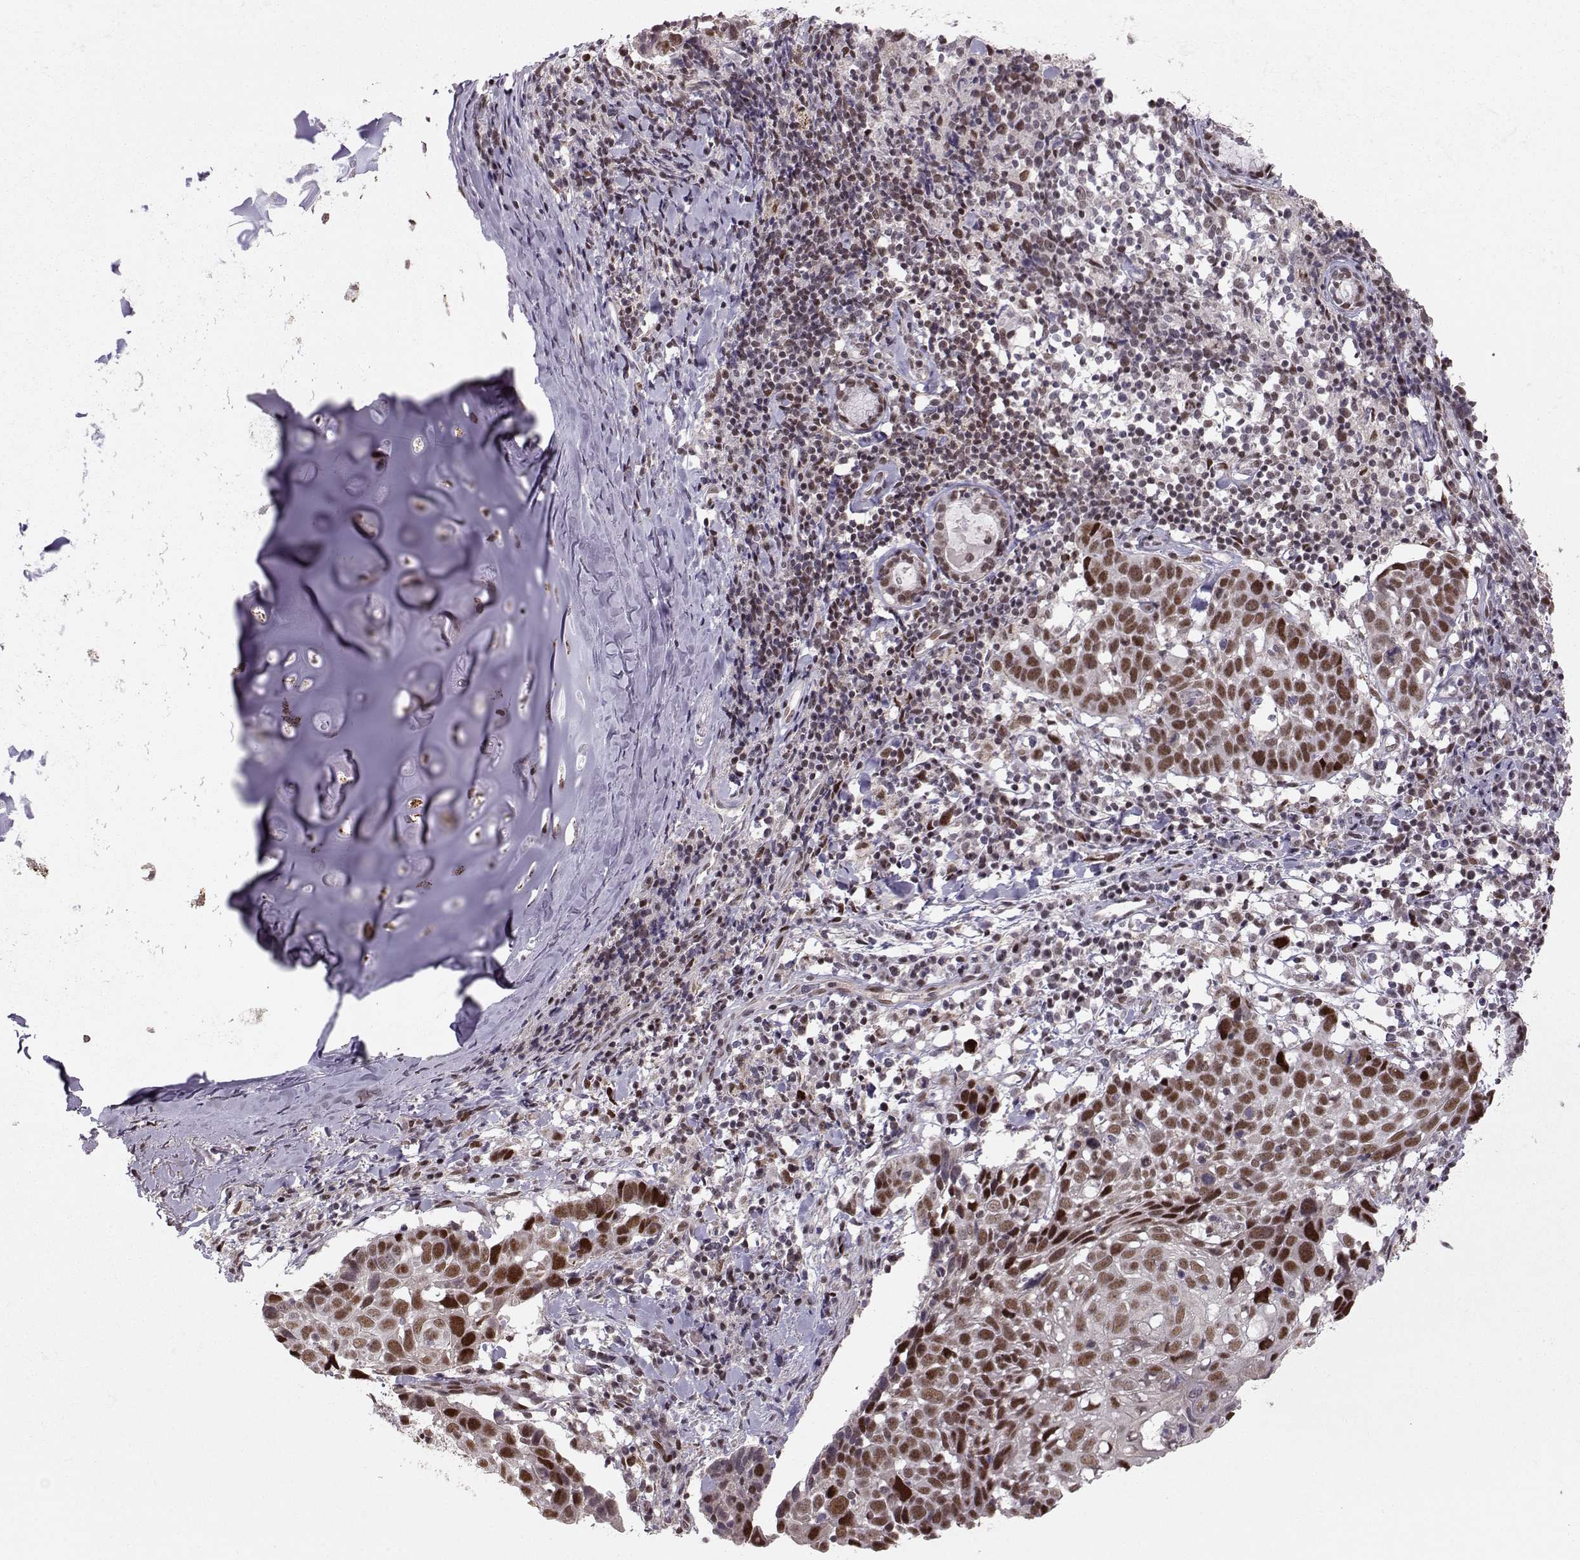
{"staining": {"intensity": "strong", "quantity": "25%-75%", "location": "nuclear"}, "tissue": "lung cancer", "cell_type": "Tumor cells", "image_type": "cancer", "snomed": [{"axis": "morphology", "description": "Squamous cell carcinoma, NOS"}, {"axis": "topography", "description": "Lung"}], "caption": "IHC (DAB) staining of lung cancer demonstrates strong nuclear protein staining in about 25%-75% of tumor cells.", "gene": "SNAPC2", "patient": {"sex": "male", "age": 57}}